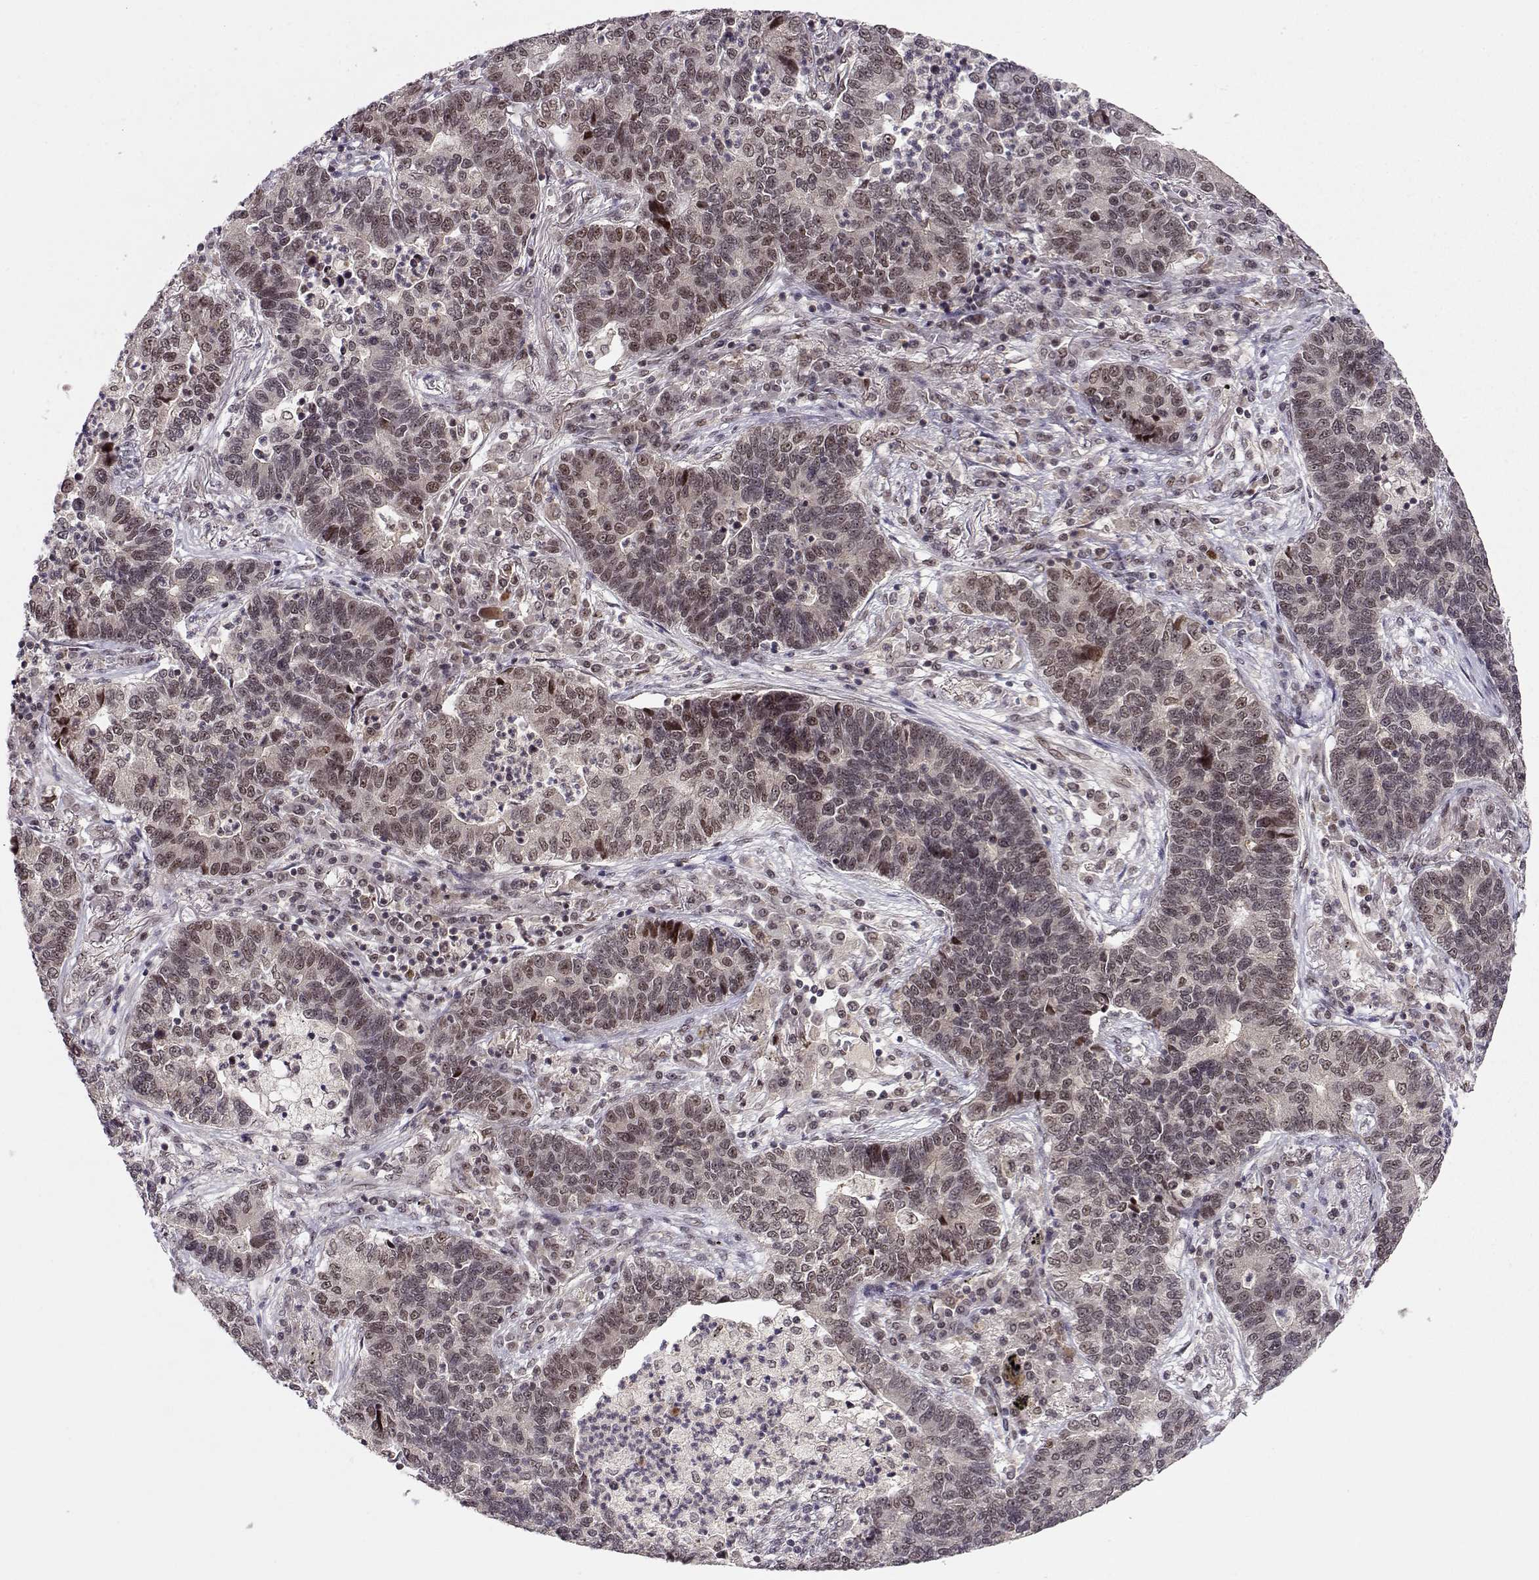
{"staining": {"intensity": "weak", "quantity": "<25%", "location": "nuclear"}, "tissue": "lung cancer", "cell_type": "Tumor cells", "image_type": "cancer", "snomed": [{"axis": "morphology", "description": "Adenocarcinoma, NOS"}, {"axis": "topography", "description": "Lung"}], "caption": "Tumor cells show no significant protein expression in lung cancer (adenocarcinoma).", "gene": "CSNK2A1", "patient": {"sex": "female", "age": 57}}